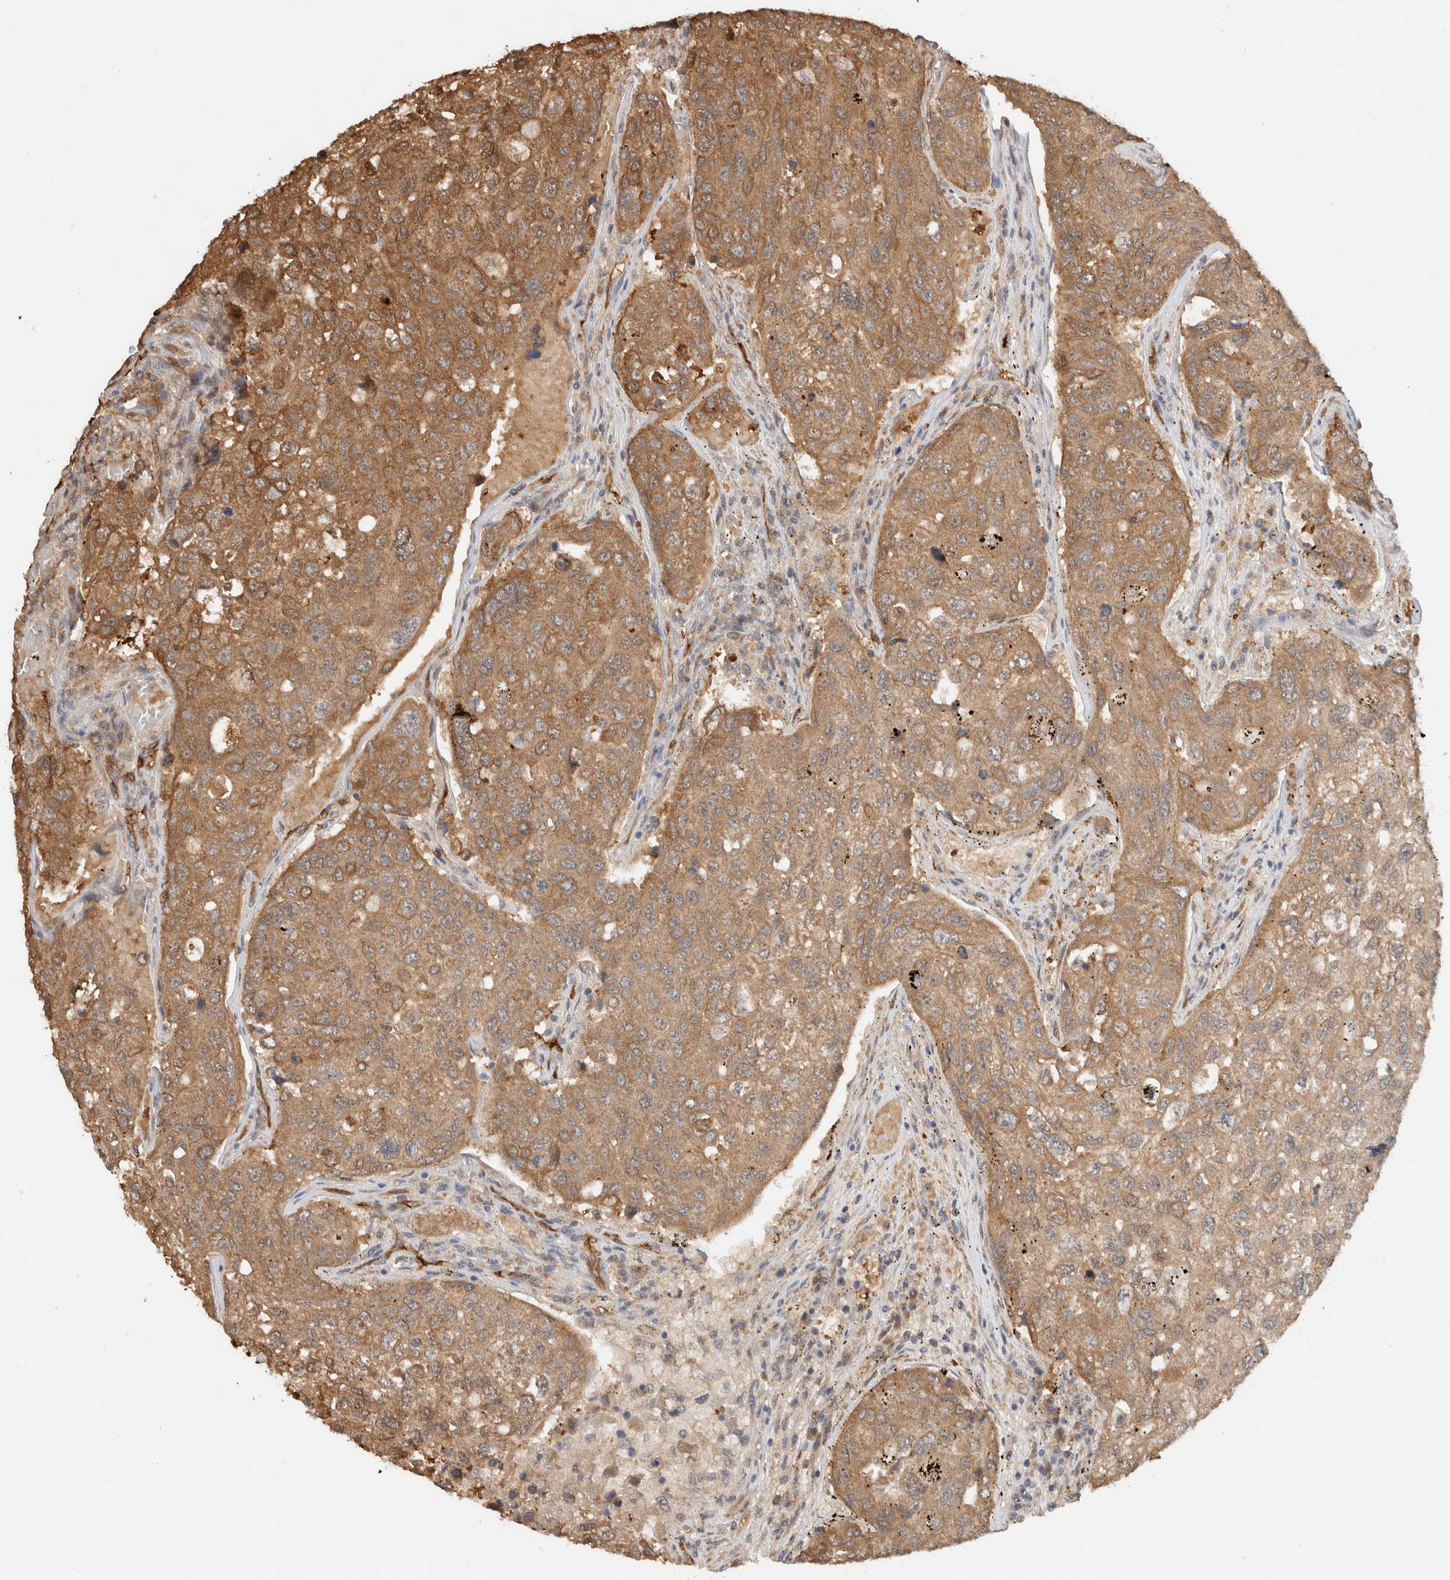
{"staining": {"intensity": "moderate", "quantity": ">75%", "location": "cytoplasmic/membranous"}, "tissue": "urothelial cancer", "cell_type": "Tumor cells", "image_type": "cancer", "snomed": [{"axis": "morphology", "description": "Urothelial carcinoma, High grade"}, {"axis": "topography", "description": "Lymph node"}, {"axis": "topography", "description": "Urinary bladder"}], "caption": "High-power microscopy captured an IHC histopathology image of urothelial carcinoma (high-grade), revealing moderate cytoplasmic/membranous positivity in about >75% of tumor cells.", "gene": "CA13", "patient": {"sex": "male", "age": 51}}